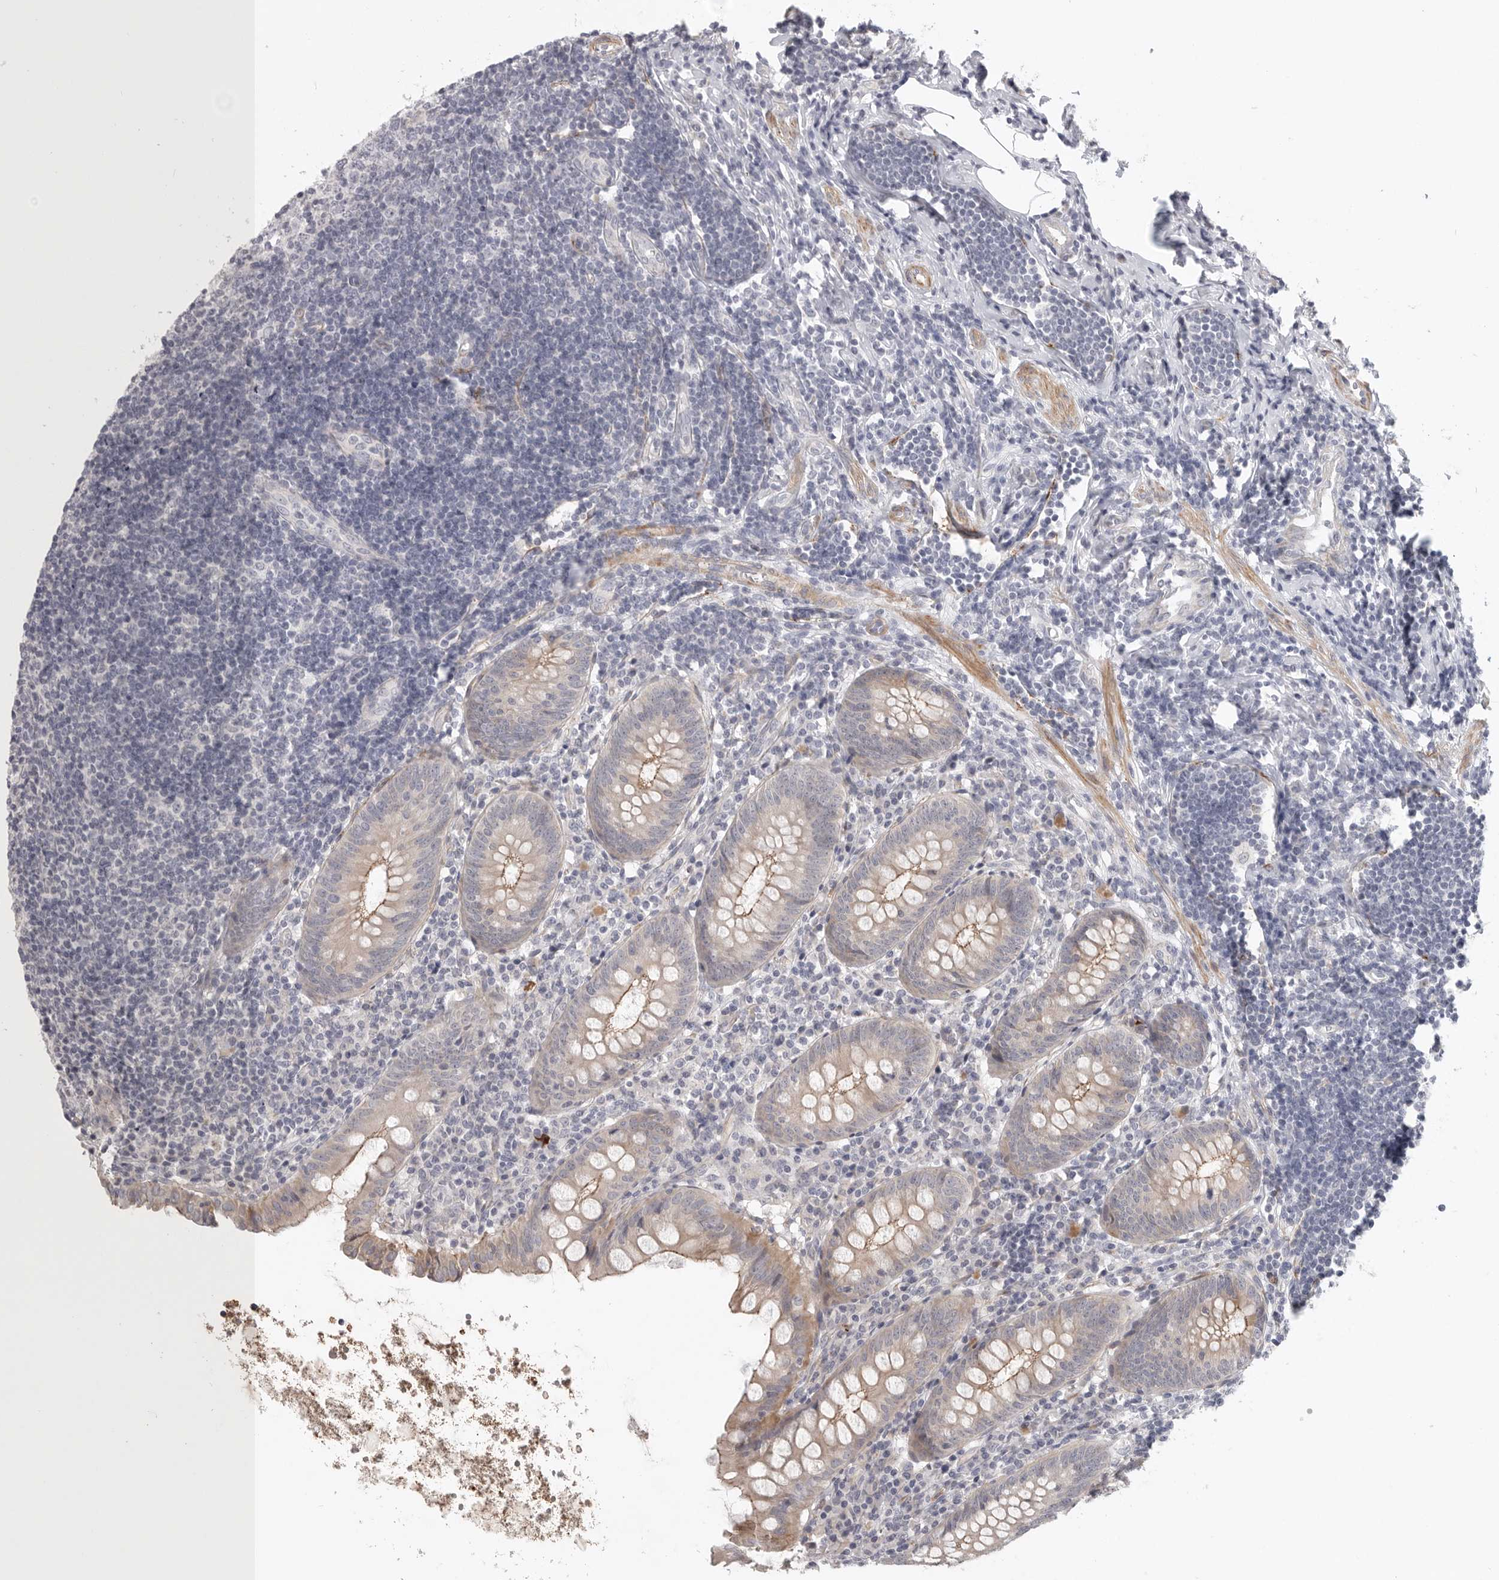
{"staining": {"intensity": "weak", "quantity": "<25%", "location": "cytoplasmic/membranous"}, "tissue": "appendix", "cell_type": "Glandular cells", "image_type": "normal", "snomed": [{"axis": "morphology", "description": "Normal tissue, NOS"}, {"axis": "topography", "description": "Appendix"}], "caption": "Appendix stained for a protein using IHC demonstrates no staining glandular cells.", "gene": "STAB2", "patient": {"sex": "female", "age": 54}}